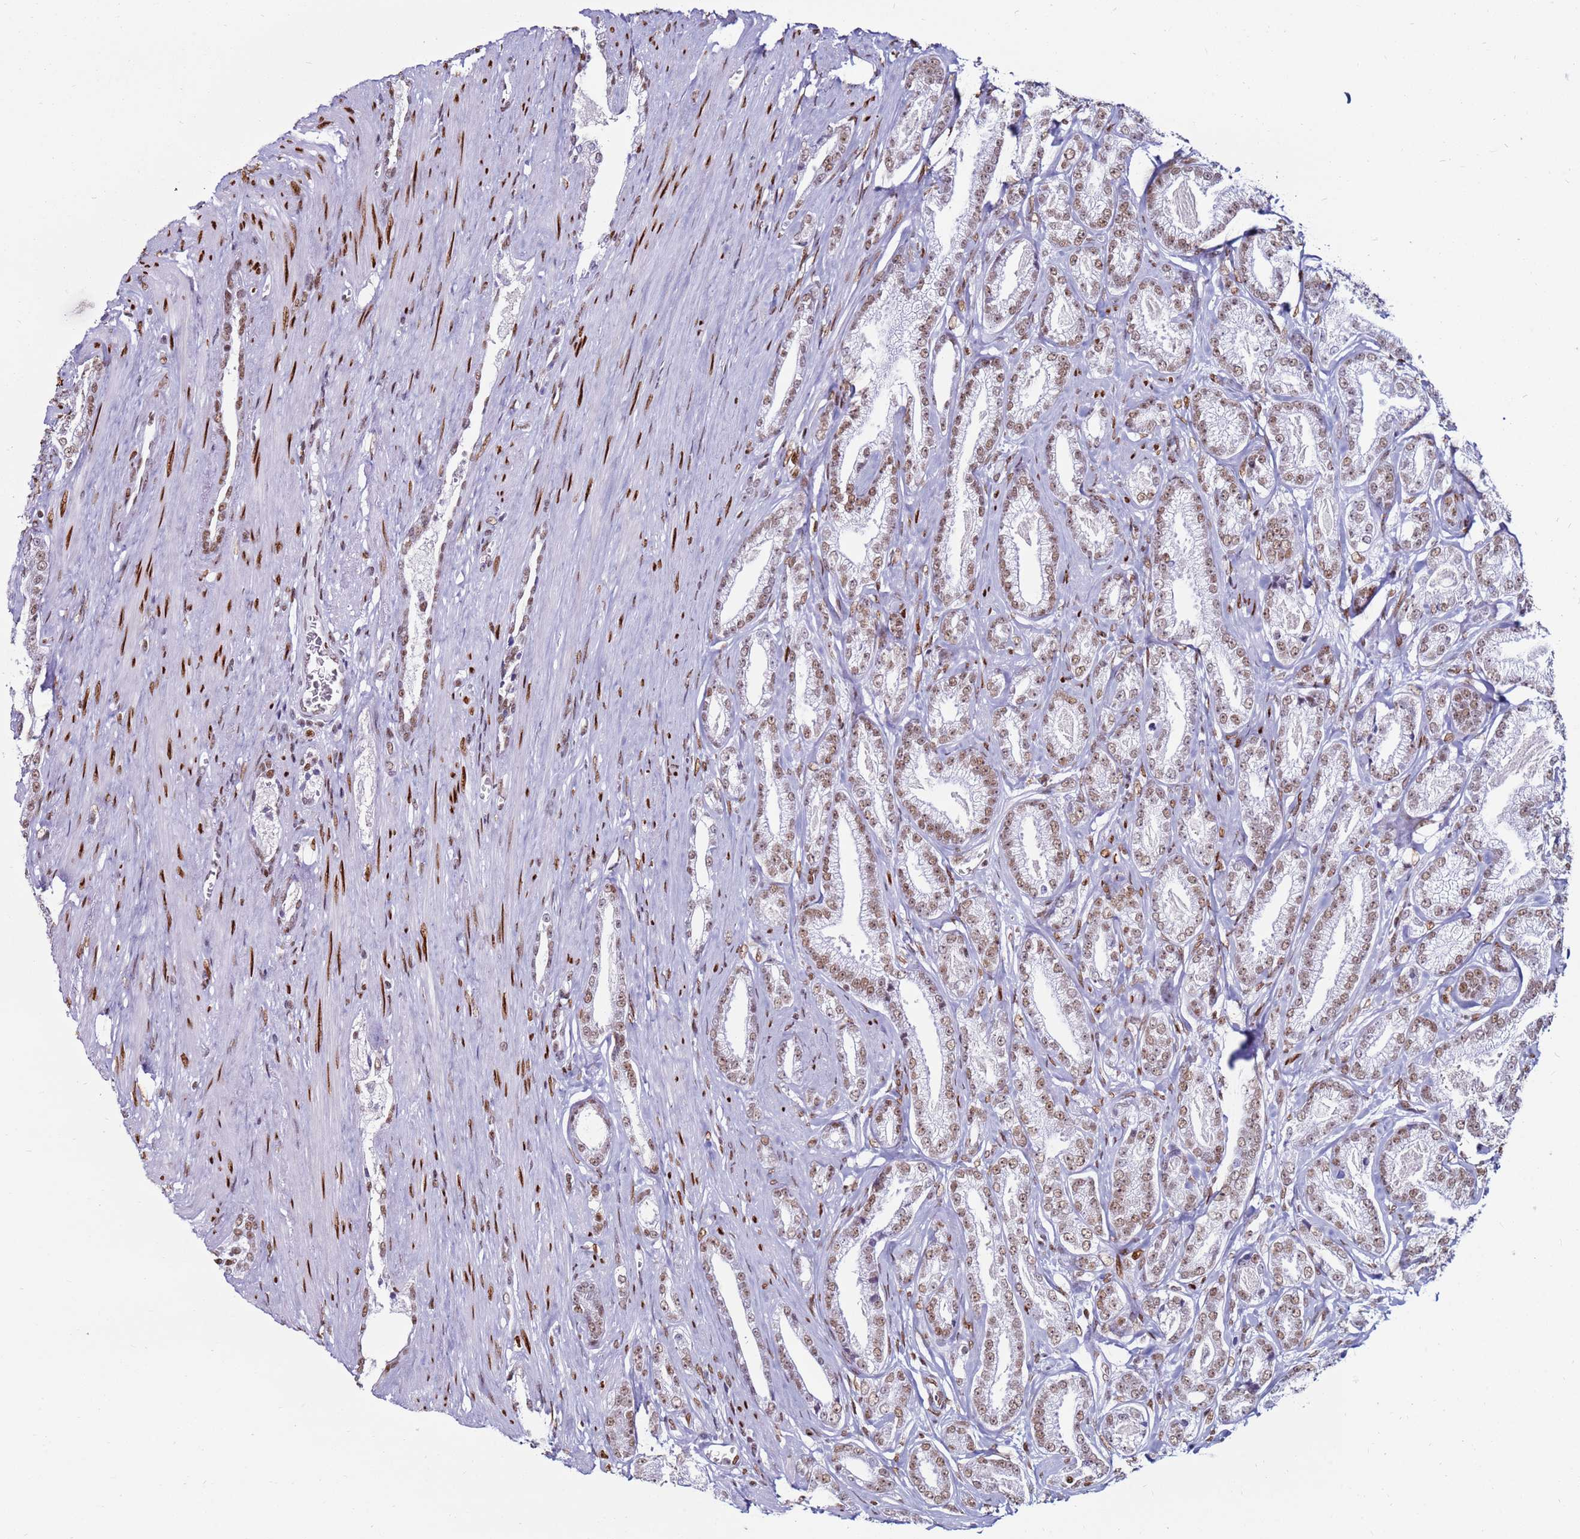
{"staining": {"intensity": "moderate", "quantity": "25%-75%", "location": "nuclear"}, "tissue": "prostate cancer", "cell_type": "Tumor cells", "image_type": "cancer", "snomed": [{"axis": "morphology", "description": "Adenocarcinoma, NOS"}, {"axis": "topography", "description": "Prostate and seminal vesicle, NOS"}], "caption": "Adenocarcinoma (prostate) was stained to show a protein in brown. There is medium levels of moderate nuclear staining in approximately 25%-75% of tumor cells. The staining was performed using DAB to visualize the protein expression in brown, while the nuclei were stained in blue with hematoxylin (Magnification: 20x).", "gene": "KPNA4", "patient": {"sex": "male", "age": 76}}